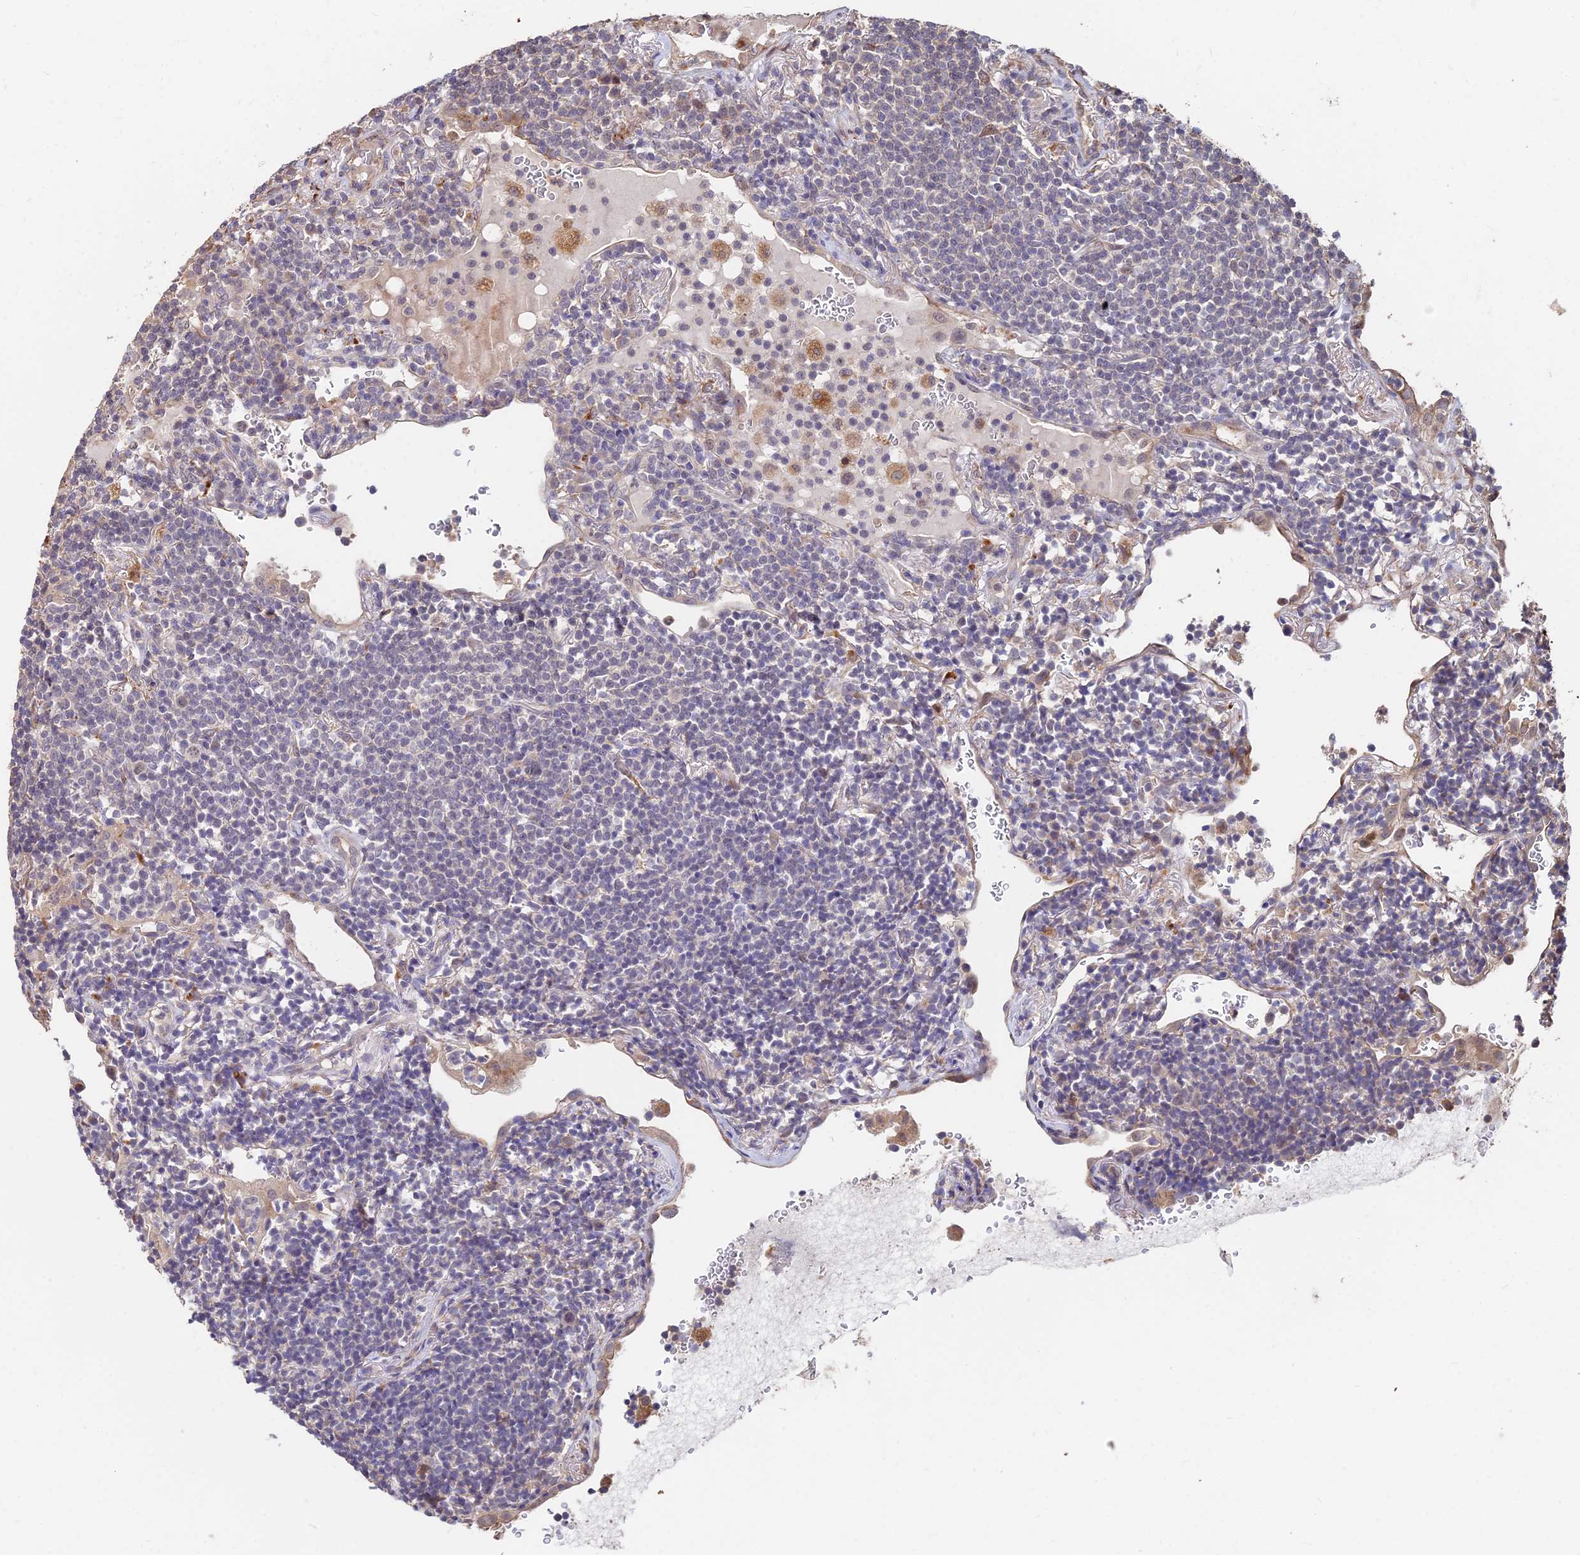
{"staining": {"intensity": "negative", "quantity": "none", "location": "none"}, "tissue": "lymphoma", "cell_type": "Tumor cells", "image_type": "cancer", "snomed": [{"axis": "morphology", "description": "Malignant lymphoma, non-Hodgkin's type, Low grade"}, {"axis": "topography", "description": "Lung"}], "caption": "Immunohistochemical staining of human malignant lymphoma, non-Hodgkin's type (low-grade) exhibits no significant positivity in tumor cells. (Immunohistochemistry, brightfield microscopy, high magnification).", "gene": "ACTR5", "patient": {"sex": "female", "age": 71}}